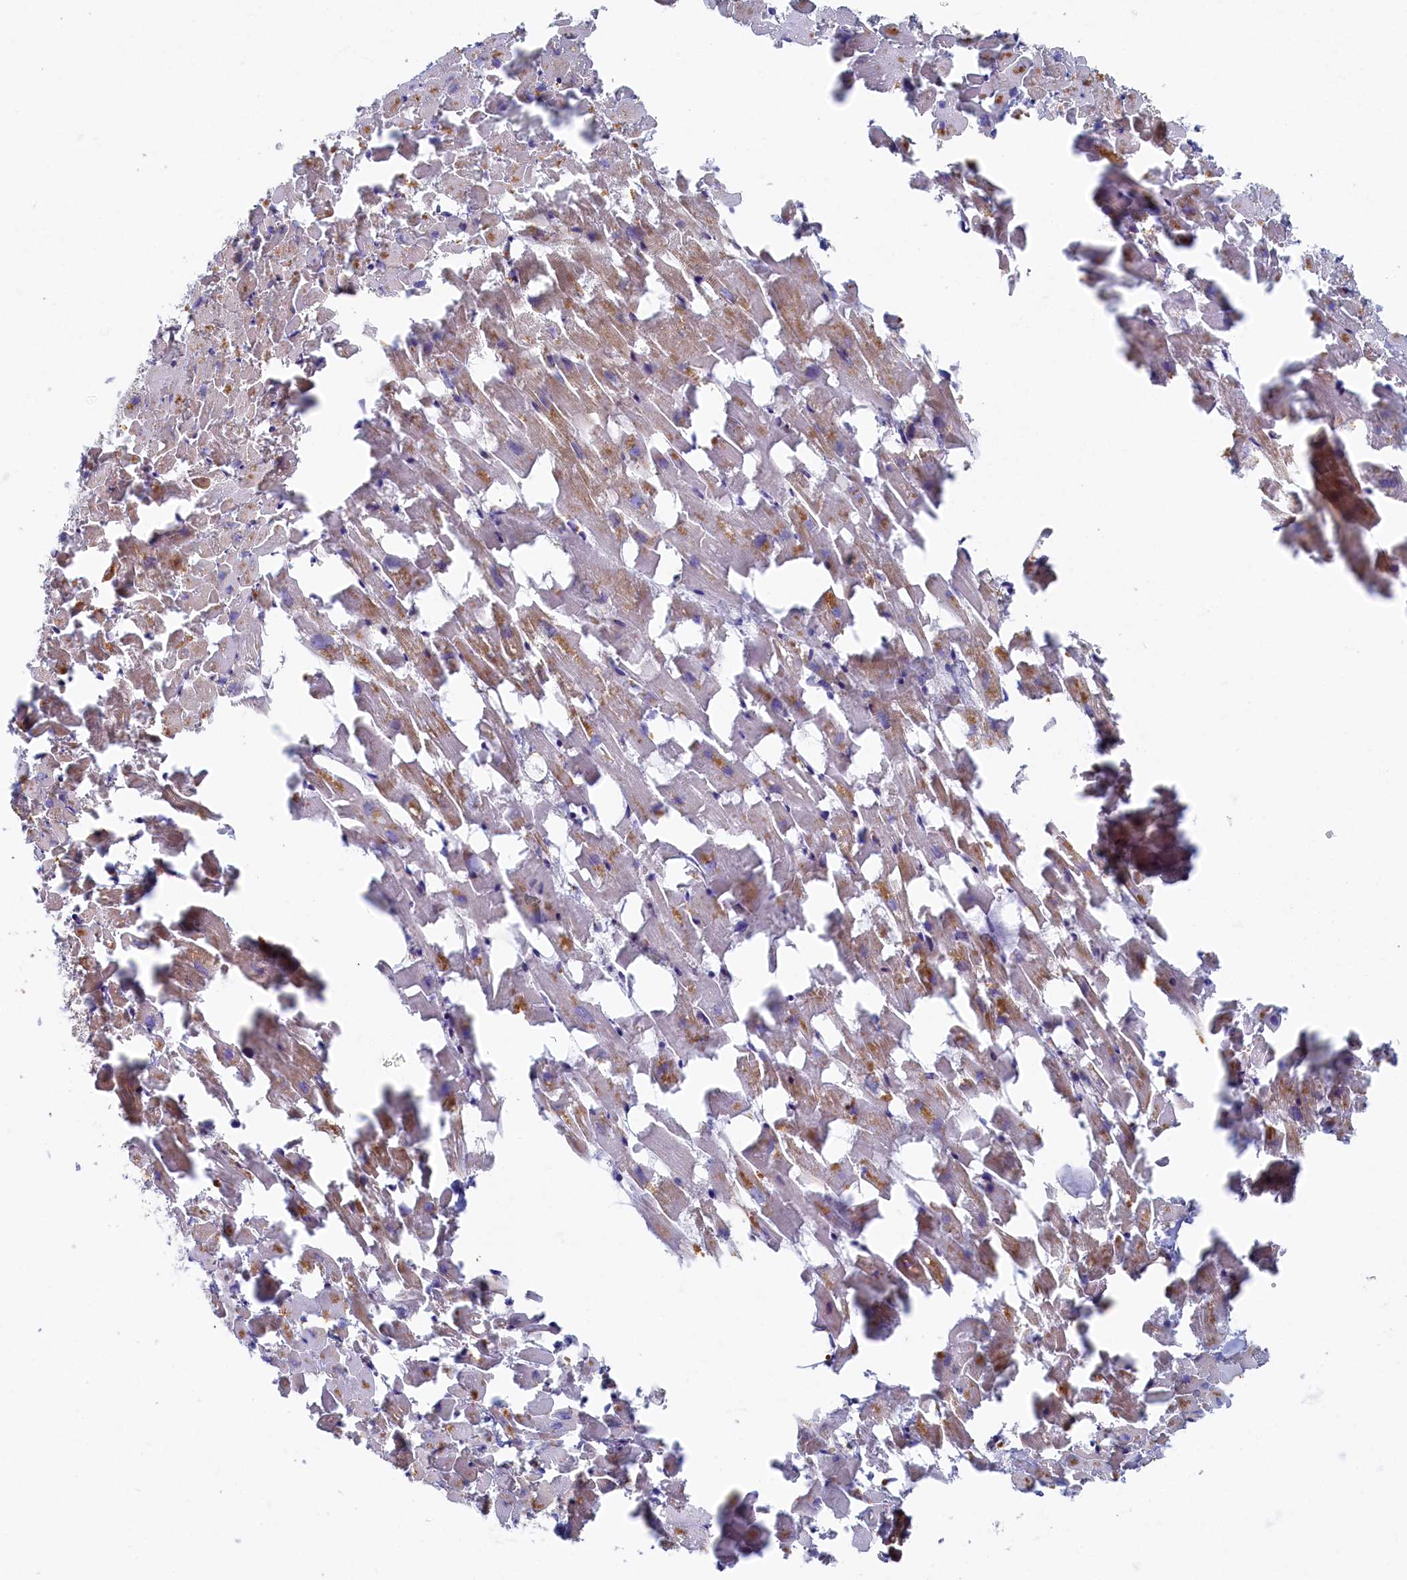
{"staining": {"intensity": "moderate", "quantity": "25%-75%", "location": "cytoplasmic/membranous"}, "tissue": "heart muscle", "cell_type": "Cardiomyocytes", "image_type": "normal", "snomed": [{"axis": "morphology", "description": "Normal tissue, NOS"}, {"axis": "topography", "description": "Heart"}], "caption": "Heart muscle stained for a protein (brown) displays moderate cytoplasmic/membranous positive positivity in approximately 25%-75% of cardiomyocytes.", "gene": "PSMG2", "patient": {"sex": "female", "age": 64}}